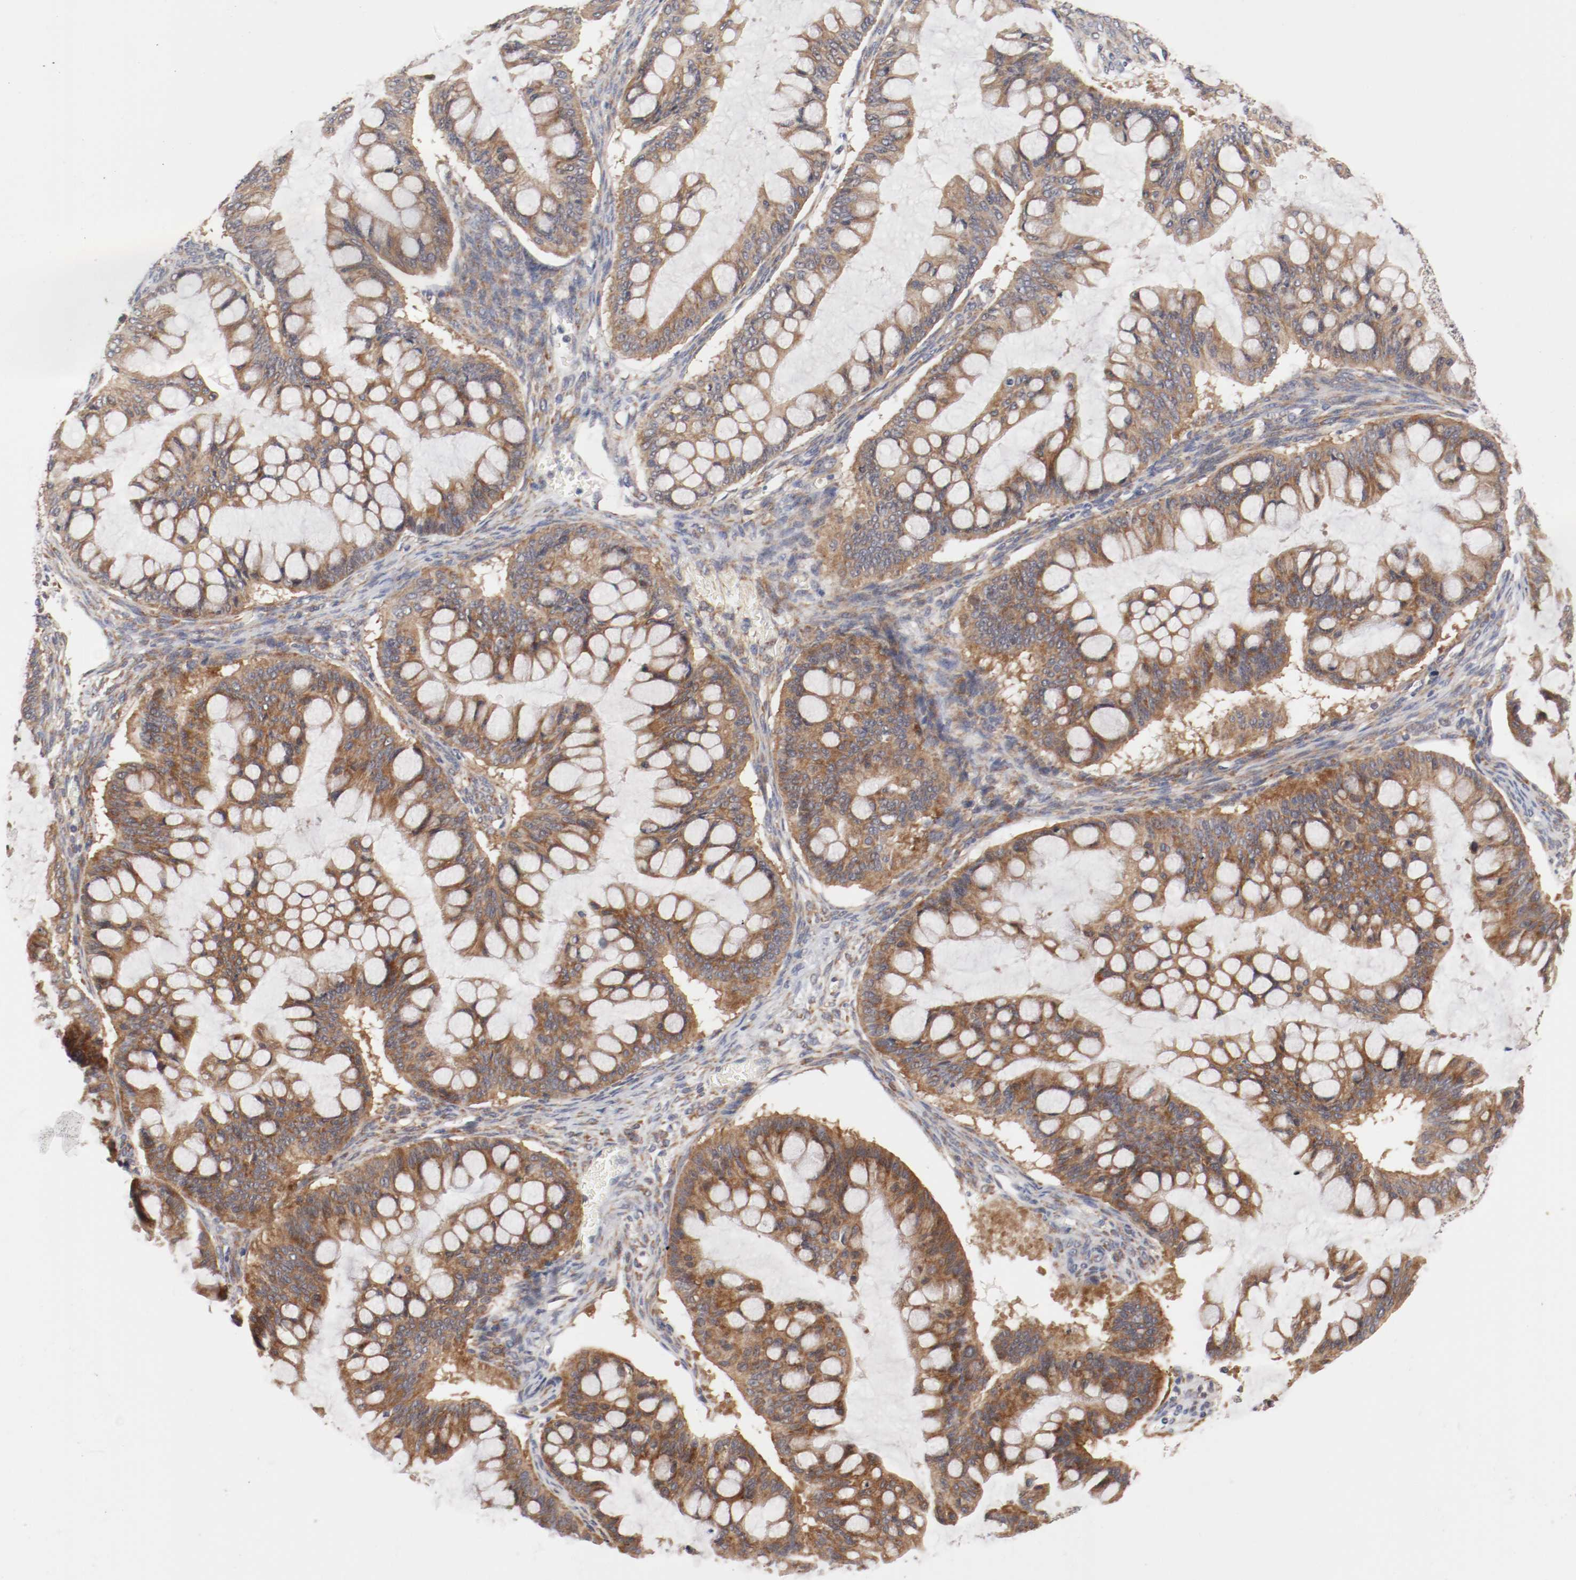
{"staining": {"intensity": "moderate", "quantity": ">75%", "location": "cytoplasmic/membranous"}, "tissue": "ovarian cancer", "cell_type": "Tumor cells", "image_type": "cancer", "snomed": [{"axis": "morphology", "description": "Cystadenocarcinoma, mucinous, NOS"}, {"axis": "topography", "description": "Ovary"}], "caption": "DAB immunohistochemical staining of ovarian cancer demonstrates moderate cytoplasmic/membranous protein positivity in about >75% of tumor cells. (IHC, brightfield microscopy, high magnification).", "gene": "FKBP3", "patient": {"sex": "female", "age": 73}}